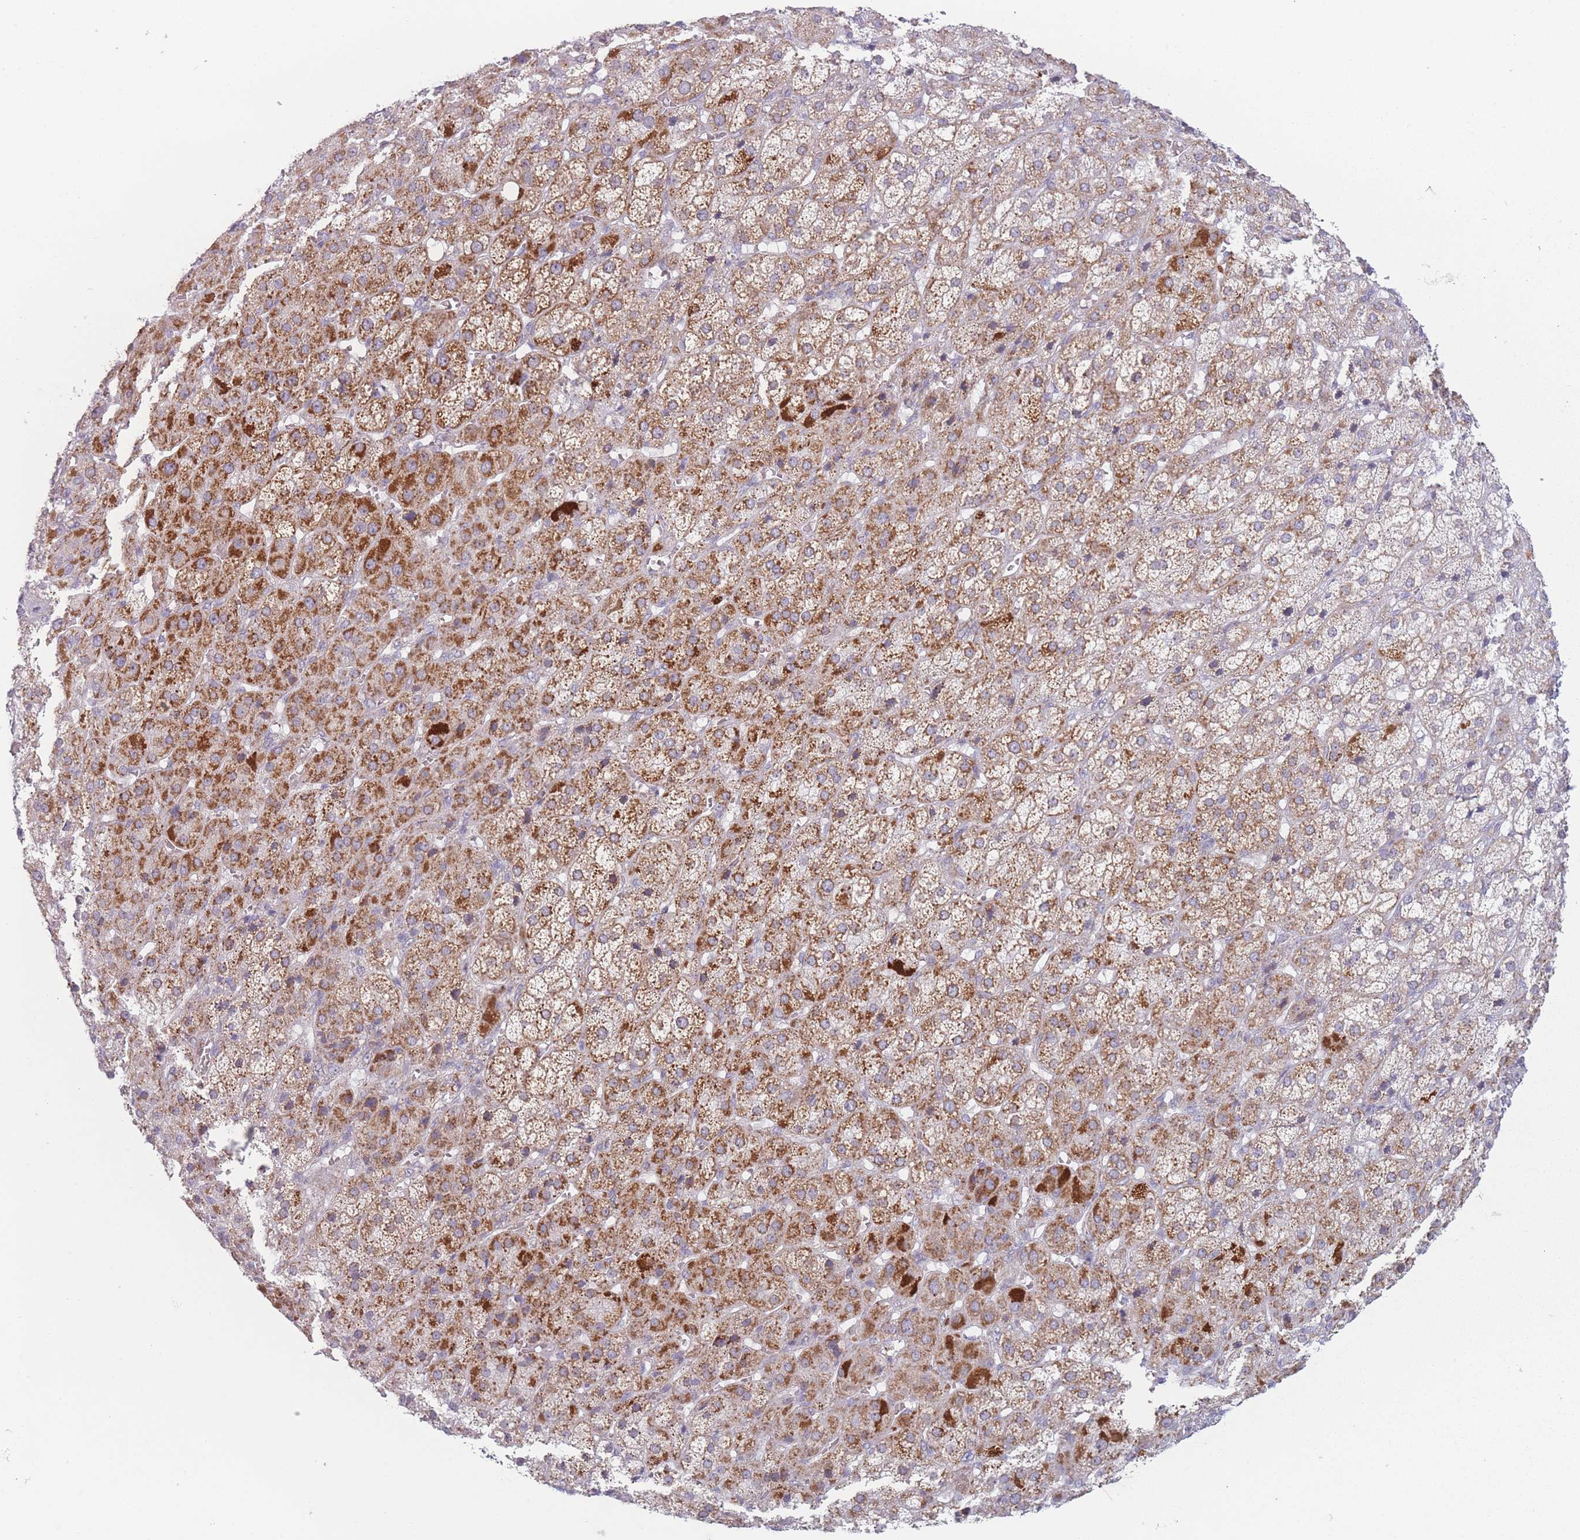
{"staining": {"intensity": "moderate", "quantity": "25%-75%", "location": "cytoplasmic/membranous"}, "tissue": "adrenal gland", "cell_type": "Glandular cells", "image_type": "normal", "snomed": [{"axis": "morphology", "description": "Normal tissue, NOS"}, {"axis": "topography", "description": "Adrenal gland"}], "caption": "IHC histopathology image of normal adrenal gland: human adrenal gland stained using immunohistochemistry (IHC) displays medium levels of moderate protein expression localized specifically in the cytoplasmic/membranous of glandular cells, appearing as a cytoplasmic/membranous brown color.", "gene": "DCHS1", "patient": {"sex": "female", "age": 57}}